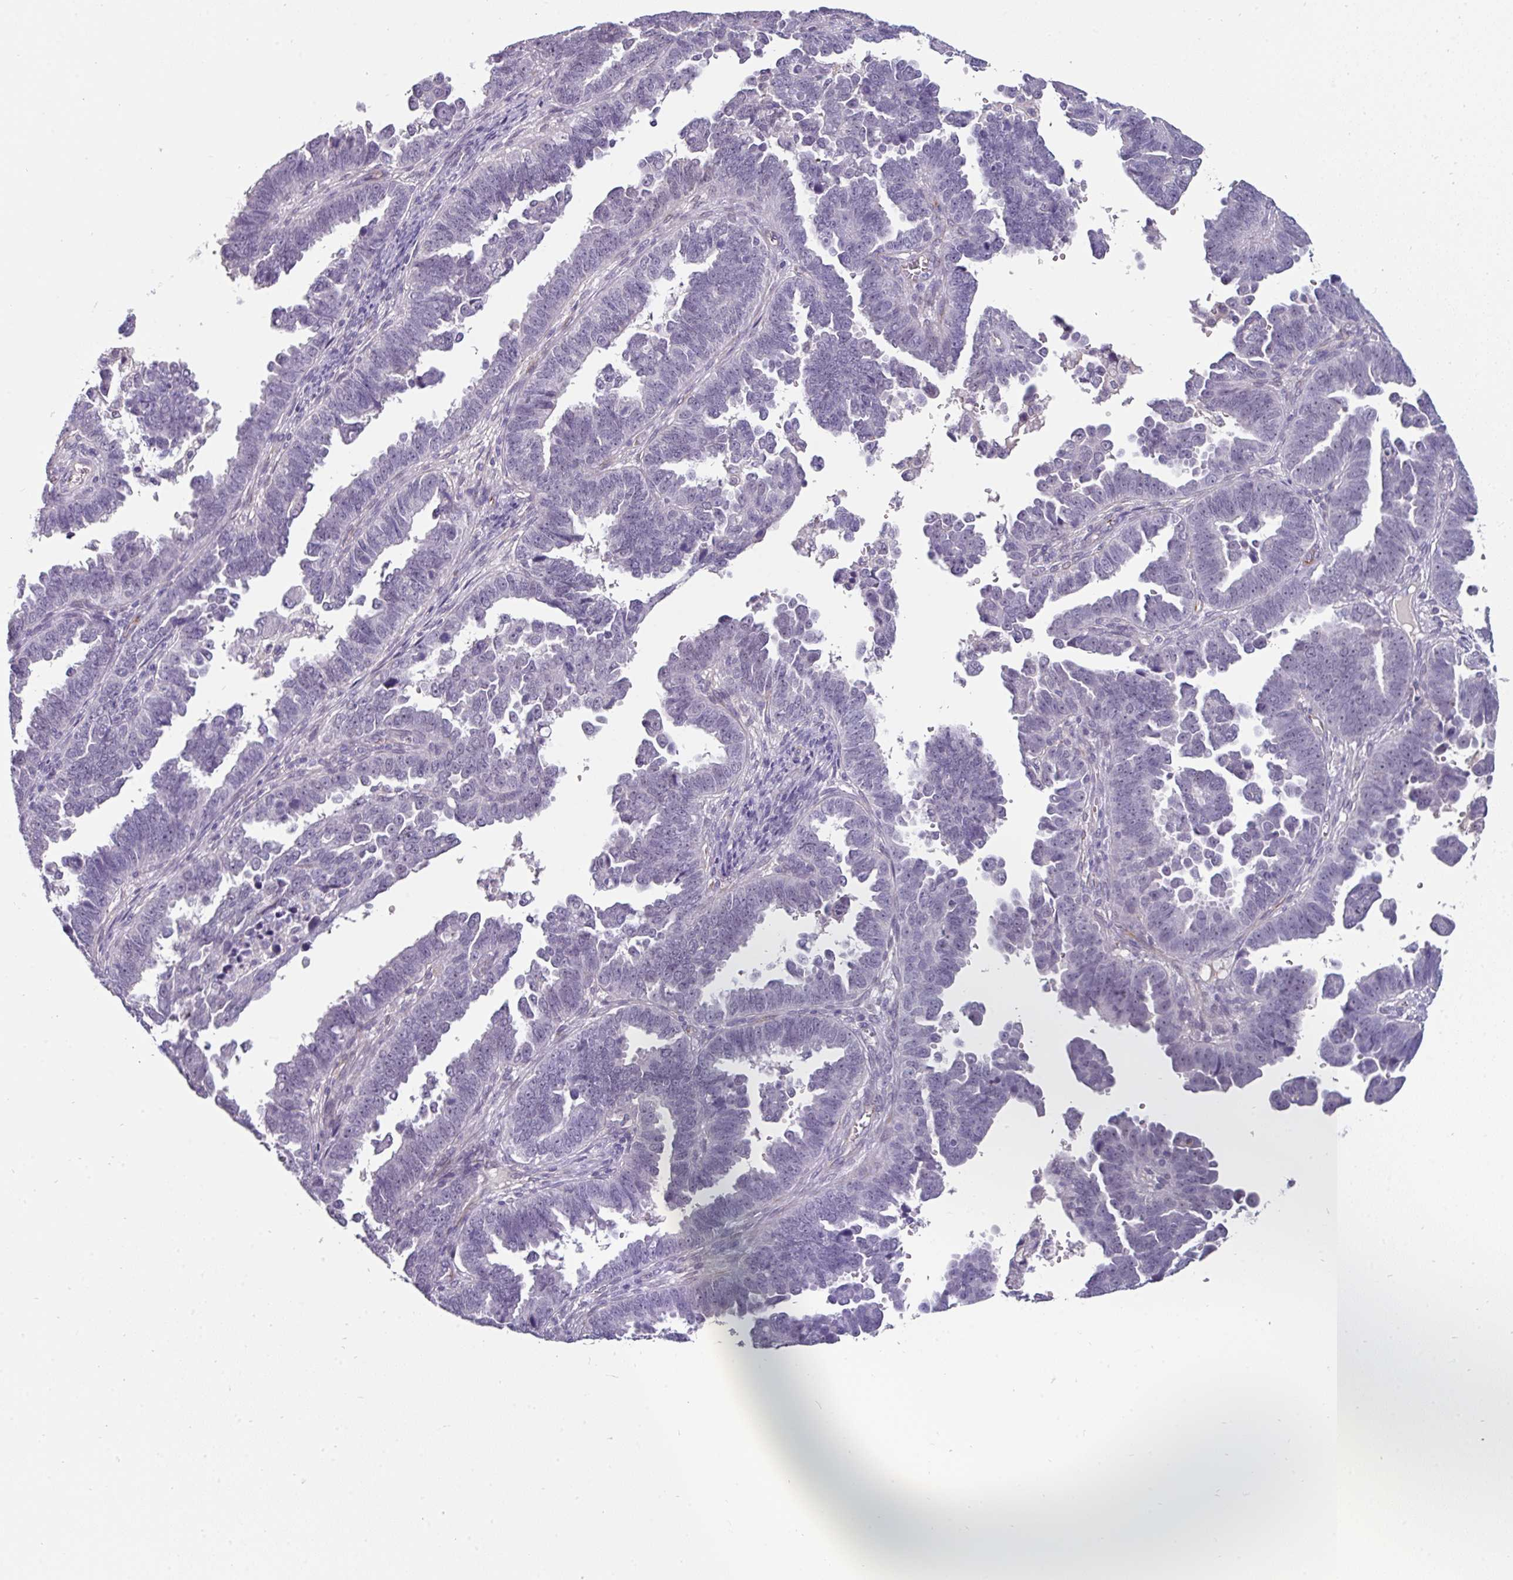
{"staining": {"intensity": "negative", "quantity": "none", "location": "none"}, "tissue": "endometrial cancer", "cell_type": "Tumor cells", "image_type": "cancer", "snomed": [{"axis": "morphology", "description": "Adenocarcinoma, NOS"}, {"axis": "topography", "description": "Endometrium"}], "caption": "Tumor cells are negative for brown protein staining in endometrial cancer.", "gene": "EYA3", "patient": {"sex": "female", "age": 75}}